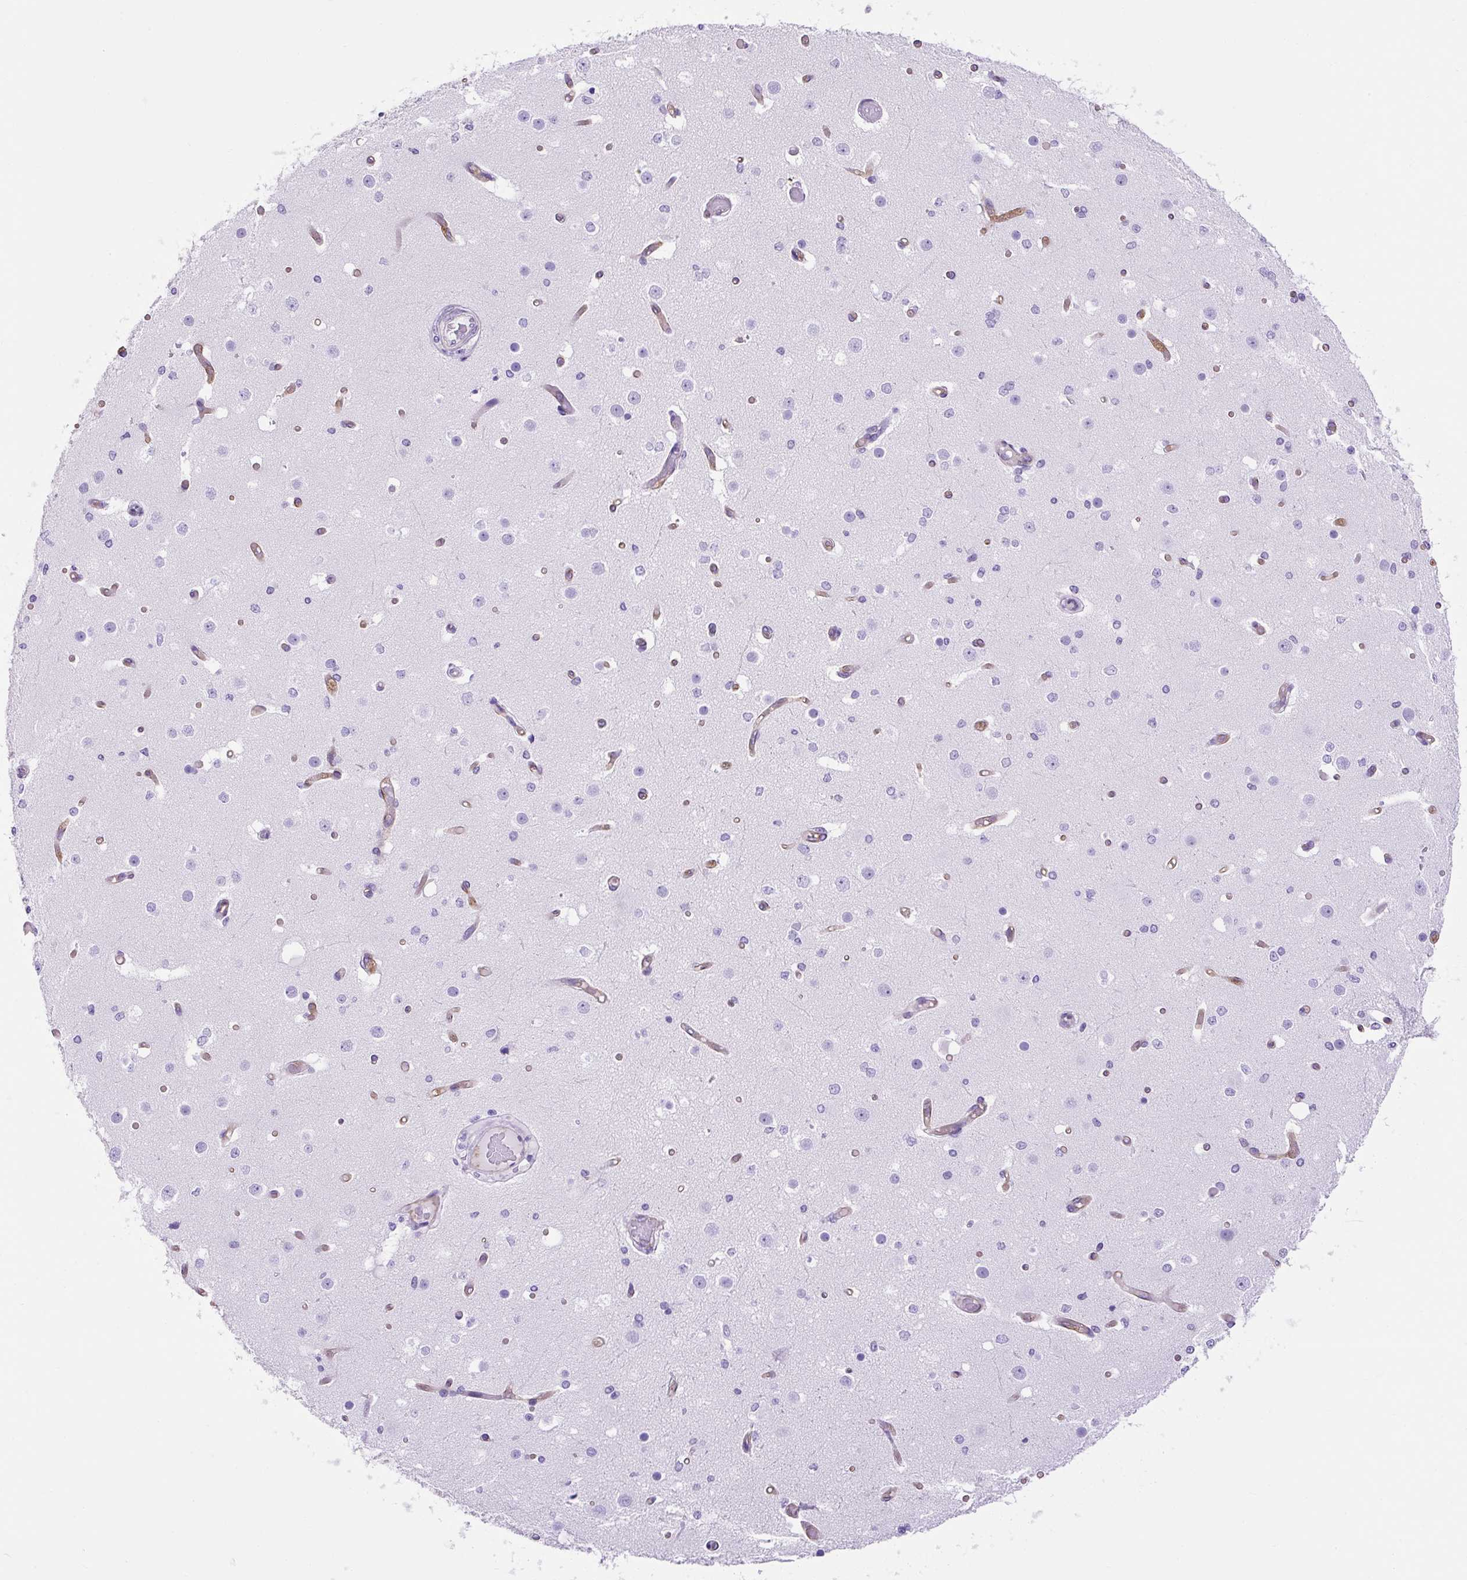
{"staining": {"intensity": "moderate", "quantity": ">75%", "location": "cytoplasmic/membranous"}, "tissue": "cerebral cortex", "cell_type": "Endothelial cells", "image_type": "normal", "snomed": [{"axis": "morphology", "description": "Normal tissue, NOS"}, {"axis": "morphology", "description": "Inflammation, NOS"}, {"axis": "topography", "description": "Cerebral cortex"}], "caption": "Immunohistochemistry (IHC) (DAB (3,3'-diaminobenzidine)) staining of unremarkable human cerebral cortex demonstrates moderate cytoplasmic/membranous protein expression in about >75% of endothelial cells.", "gene": "KRT12", "patient": {"sex": "male", "age": 6}}